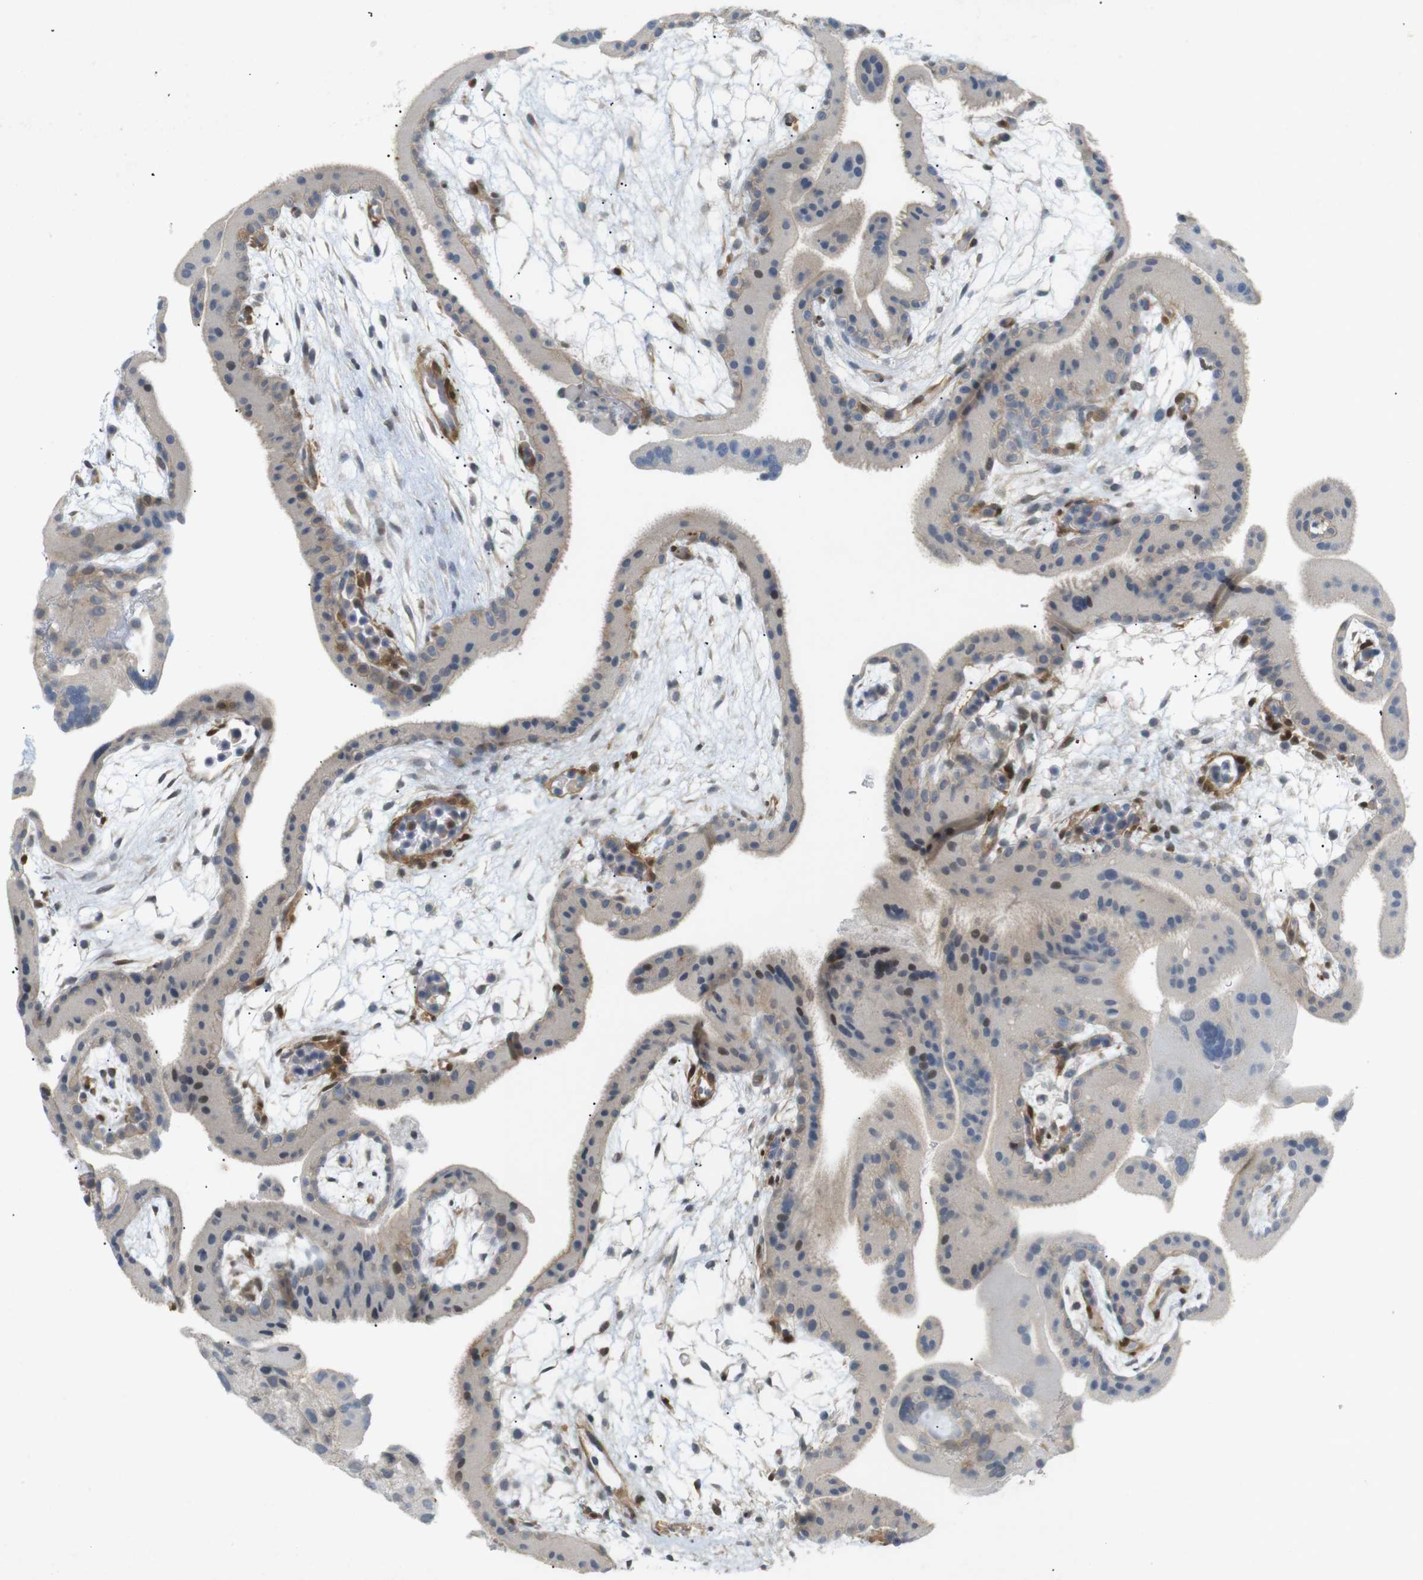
{"staining": {"intensity": "weak", "quantity": "<25%", "location": "cytoplasmic/membranous"}, "tissue": "placenta", "cell_type": "Trophoblastic cells", "image_type": "normal", "snomed": [{"axis": "morphology", "description": "Normal tissue, NOS"}, {"axis": "topography", "description": "Placenta"}], "caption": "Placenta stained for a protein using IHC shows no expression trophoblastic cells.", "gene": "PPP1R14A", "patient": {"sex": "female", "age": 19}}